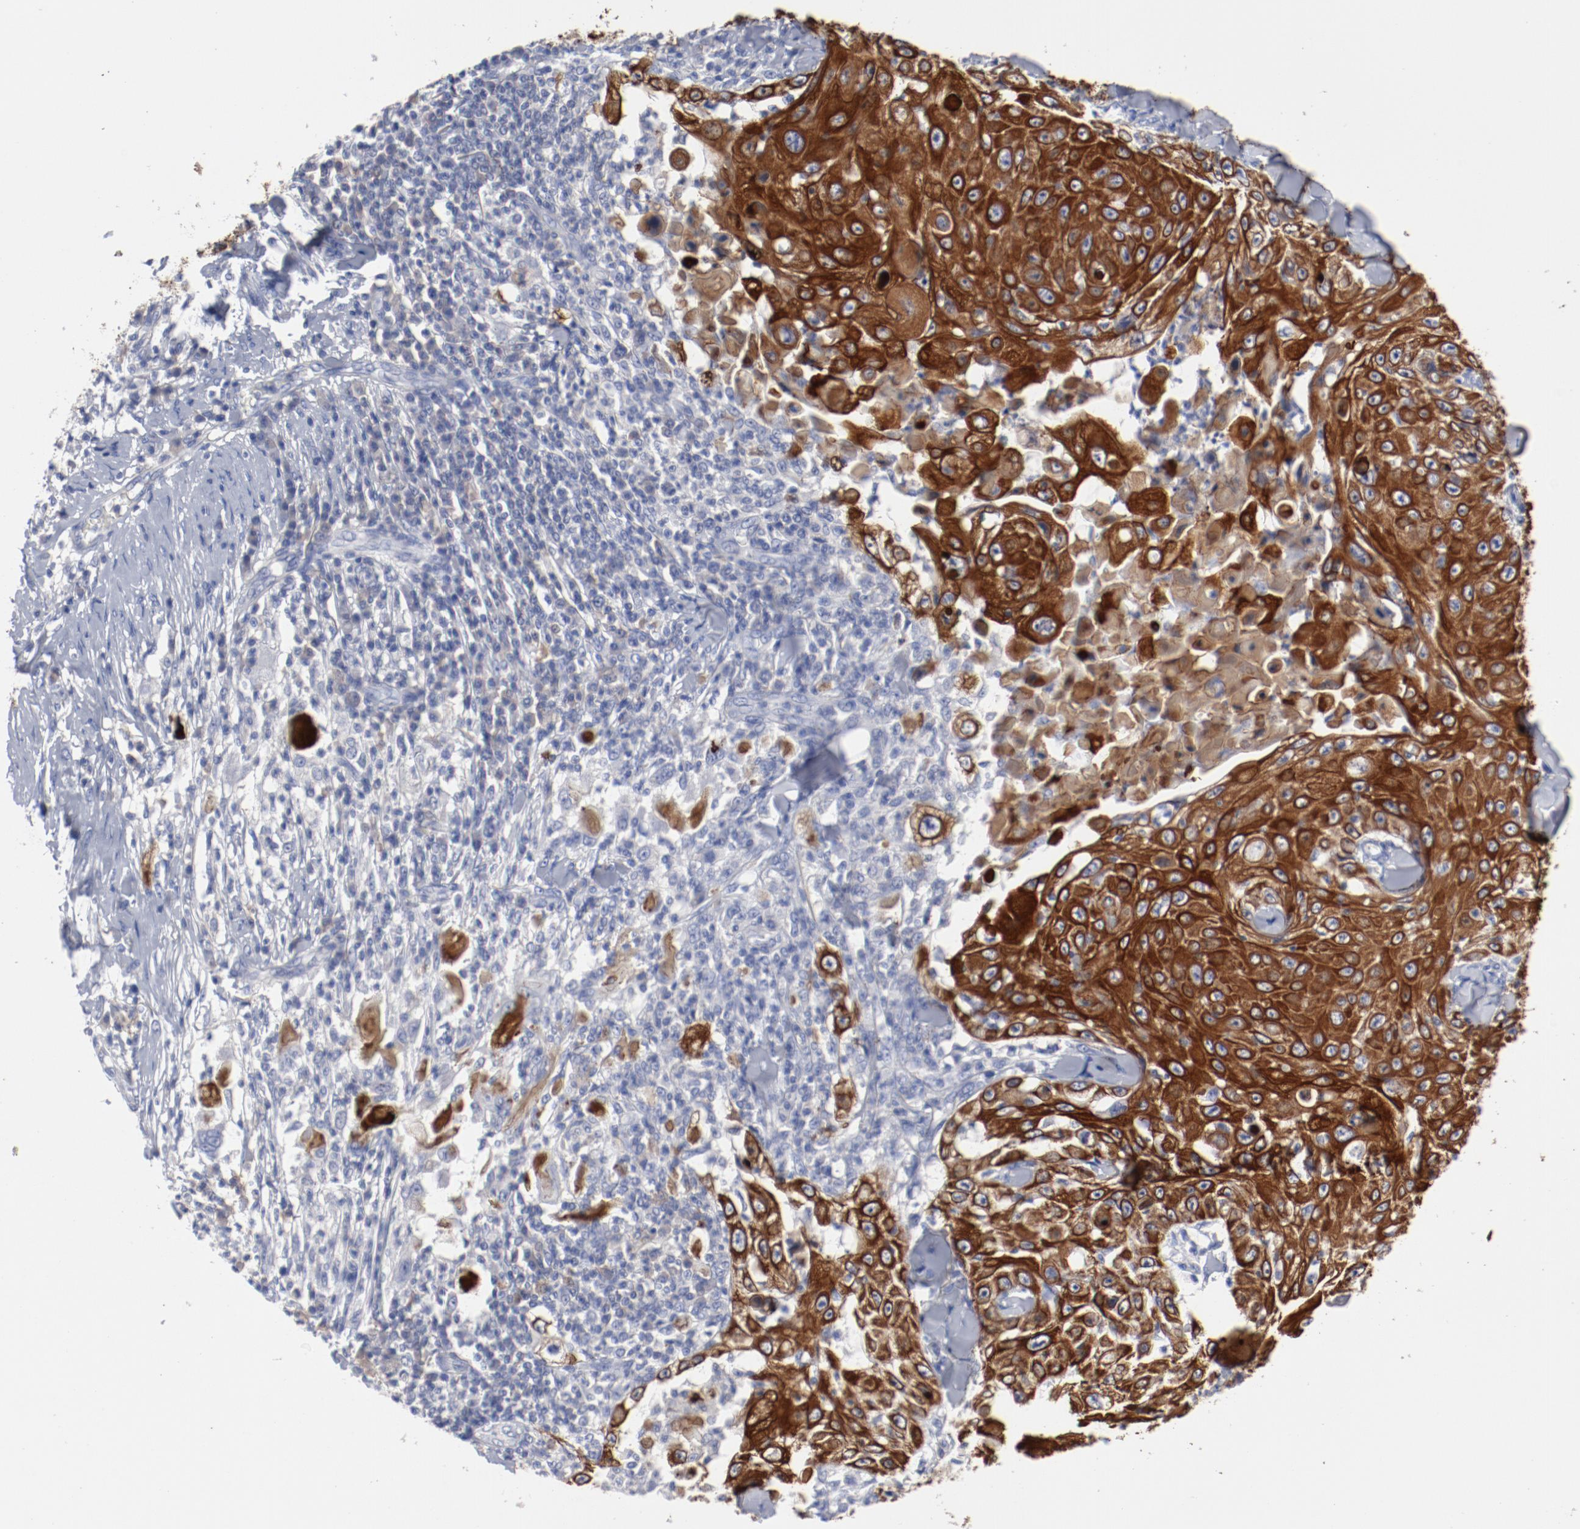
{"staining": {"intensity": "strong", "quantity": ">75%", "location": "cytoplasmic/membranous"}, "tissue": "skin cancer", "cell_type": "Tumor cells", "image_type": "cancer", "snomed": [{"axis": "morphology", "description": "Squamous cell carcinoma, NOS"}, {"axis": "topography", "description": "Skin"}], "caption": "The micrograph shows a brown stain indicating the presence of a protein in the cytoplasmic/membranous of tumor cells in skin cancer.", "gene": "TSPAN6", "patient": {"sex": "male", "age": 86}}